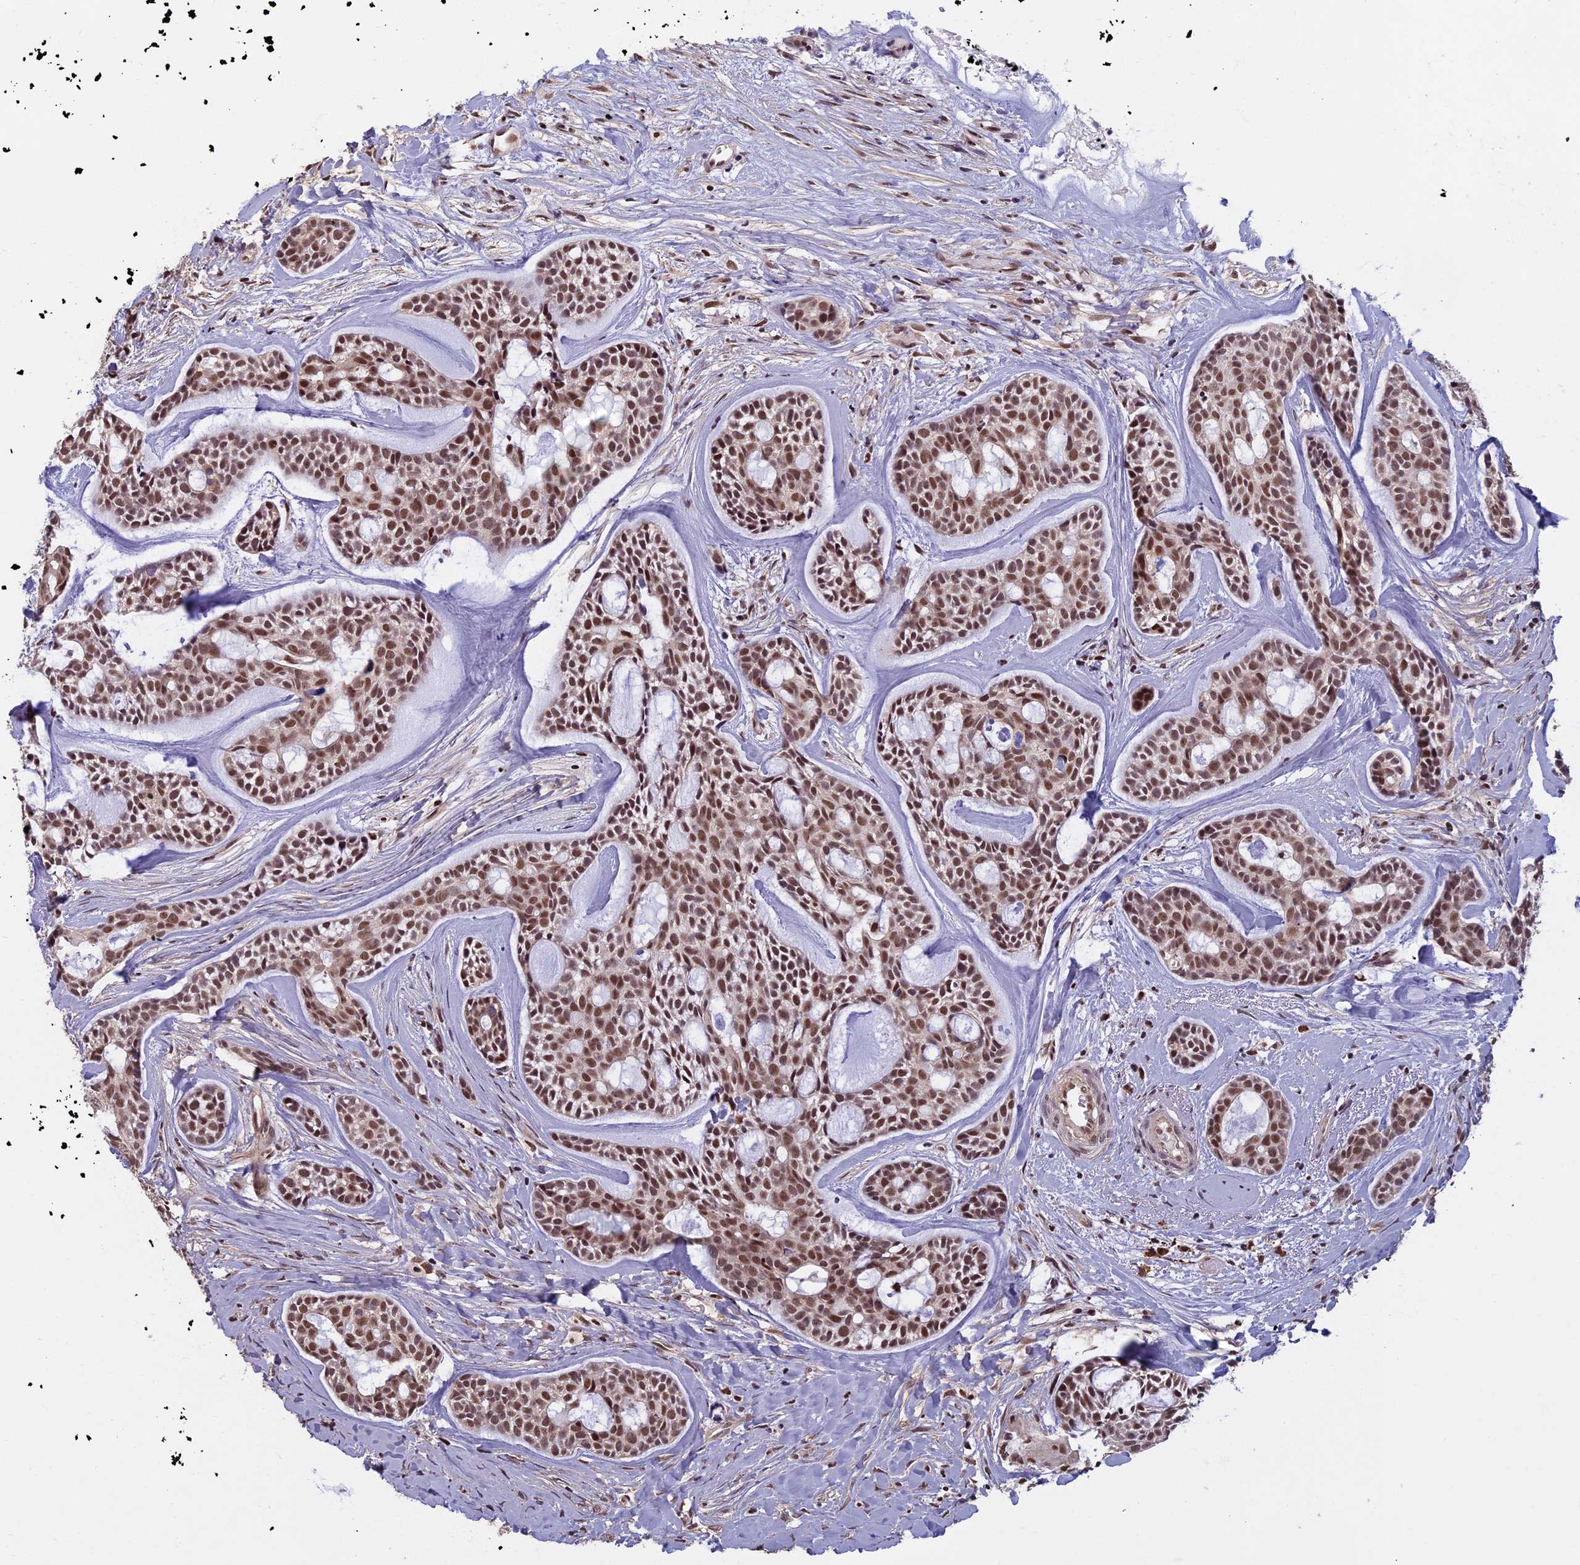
{"staining": {"intensity": "moderate", "quantity": ">75%", "location": "nuclear"}, "tissue": "head and neck cancer", "cell_type": "Tumor cells", "image_type": "cancer", "snomed": [{"axis": "morphology", "description": "Normal tissue, NOS"}, {"axis": "morphology", "description": "Adenocarcinoma, NOS"}, {"axis": "topography", "description": "Subcutis"}, {"axis": "topography", "description": "Nasopharynx"}, {"axis": "topography", "description": "Head-Neck"}], "caption": "Head and neck adenocarcinoma tissue reveals moderate nuclear positivity in about >75% of tumor cells, visualized by immunohistochemistry. (DAB (3,3'-diaminobenzidine) IHC with brightfield microscopy, high magnification).", "gene": "MORF4L1", "patient": {"sex": "female", "age": 73}}